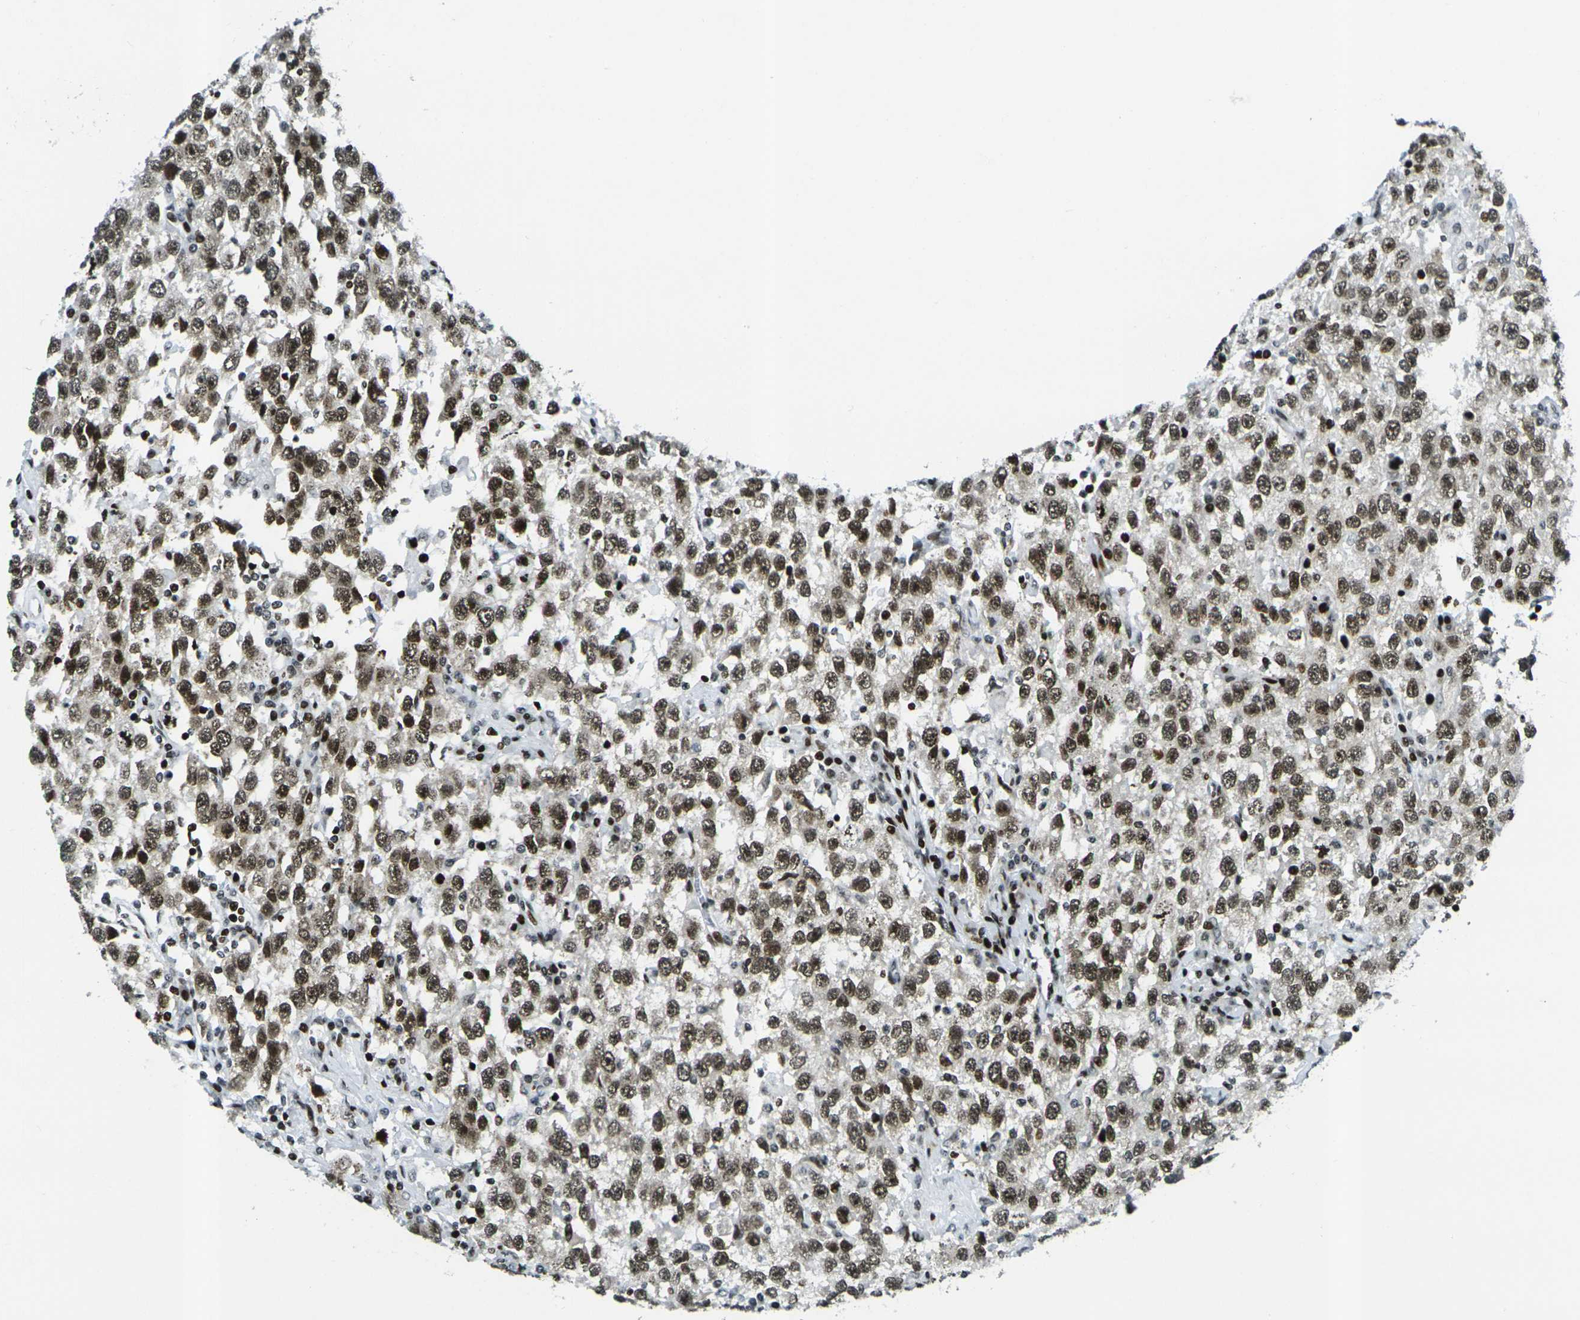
{"staining": {"intensity": "moderate", "quantity": ">75%", "location": "nuclear"}, "tissue": "testis cancer", "cell_type": "Tumor cells", "image_type": "cancer", "snomed": [{"axis": "morphology", "description": "Seminoma, NOS"}, {"axis": "topography", "description": "Testis"}], "caption": "Human seminoma (testis) stained with a brown dye displays moderate nuclear positive staining in approximately >75% of tumor cells.", "gene": "H3-3A", "patient": {"sex": "male", "age": 41}}